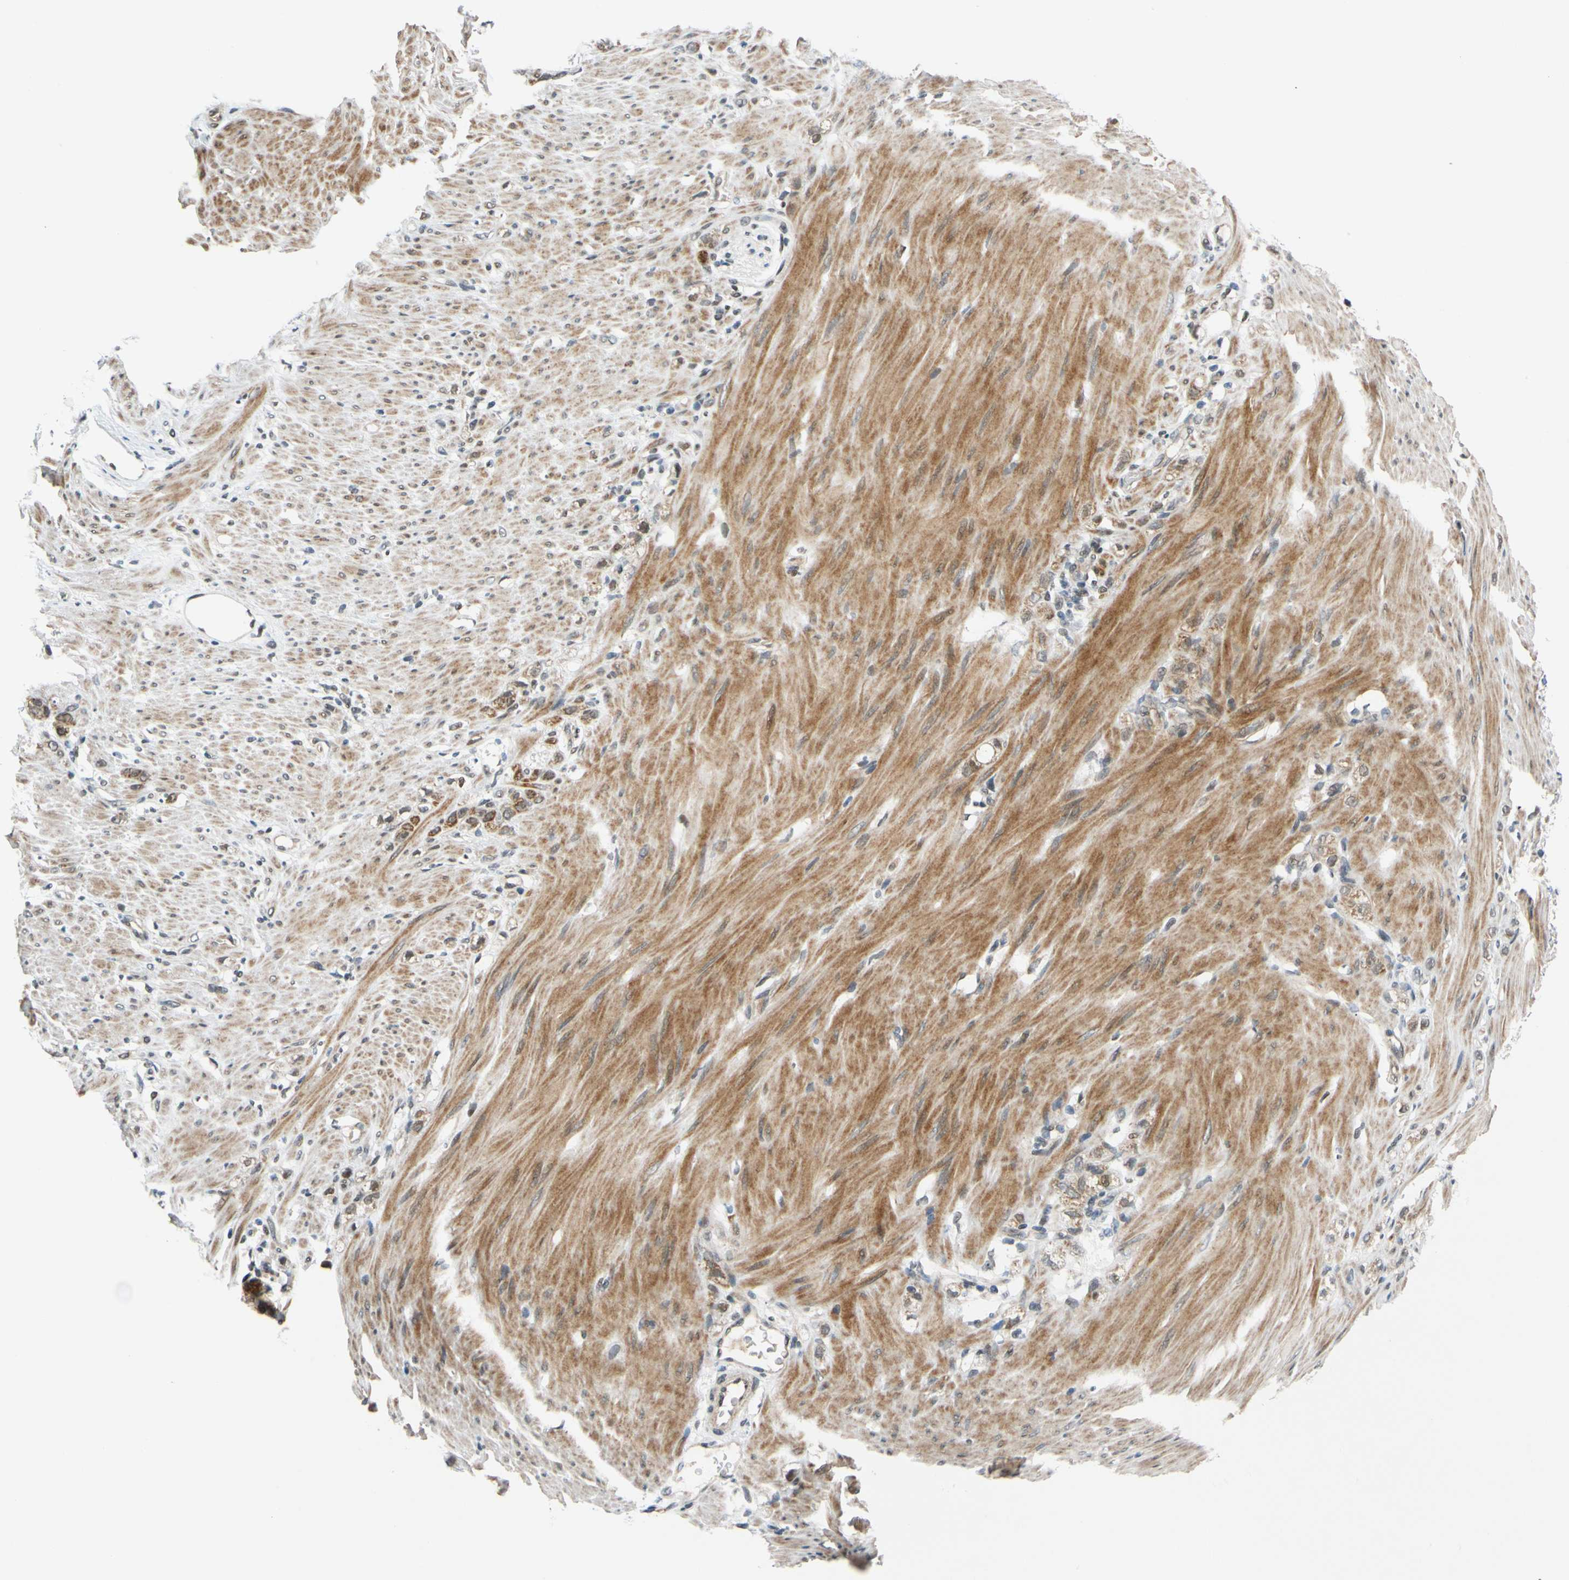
{"staining": {"intensity": "moderate", "quantity": ">75%", "location": "cytoplasmic/membranous"}, "tissue": "stomach cancer", "cell_type": "Tumor cells", "image_type": "cancer", "snomed": [{"axis": "morphology", "description": "Adenocarcinoma, NOS"}, {"axis": "topography", "description": "Stomach"}], "caption": "An IHC photomicrograph of tumor tissue is shown. Protein staining in brown labels moderate cytoplasmic/membranous positivity in adenocarcinoma (stomach) within tumor cells. (DAB (3,3'-diaminobenzidine) IHC with brightfield microscopy, high magnification).", "gene": "POGZ", "patient": {"sex": "male", "age": 82}}